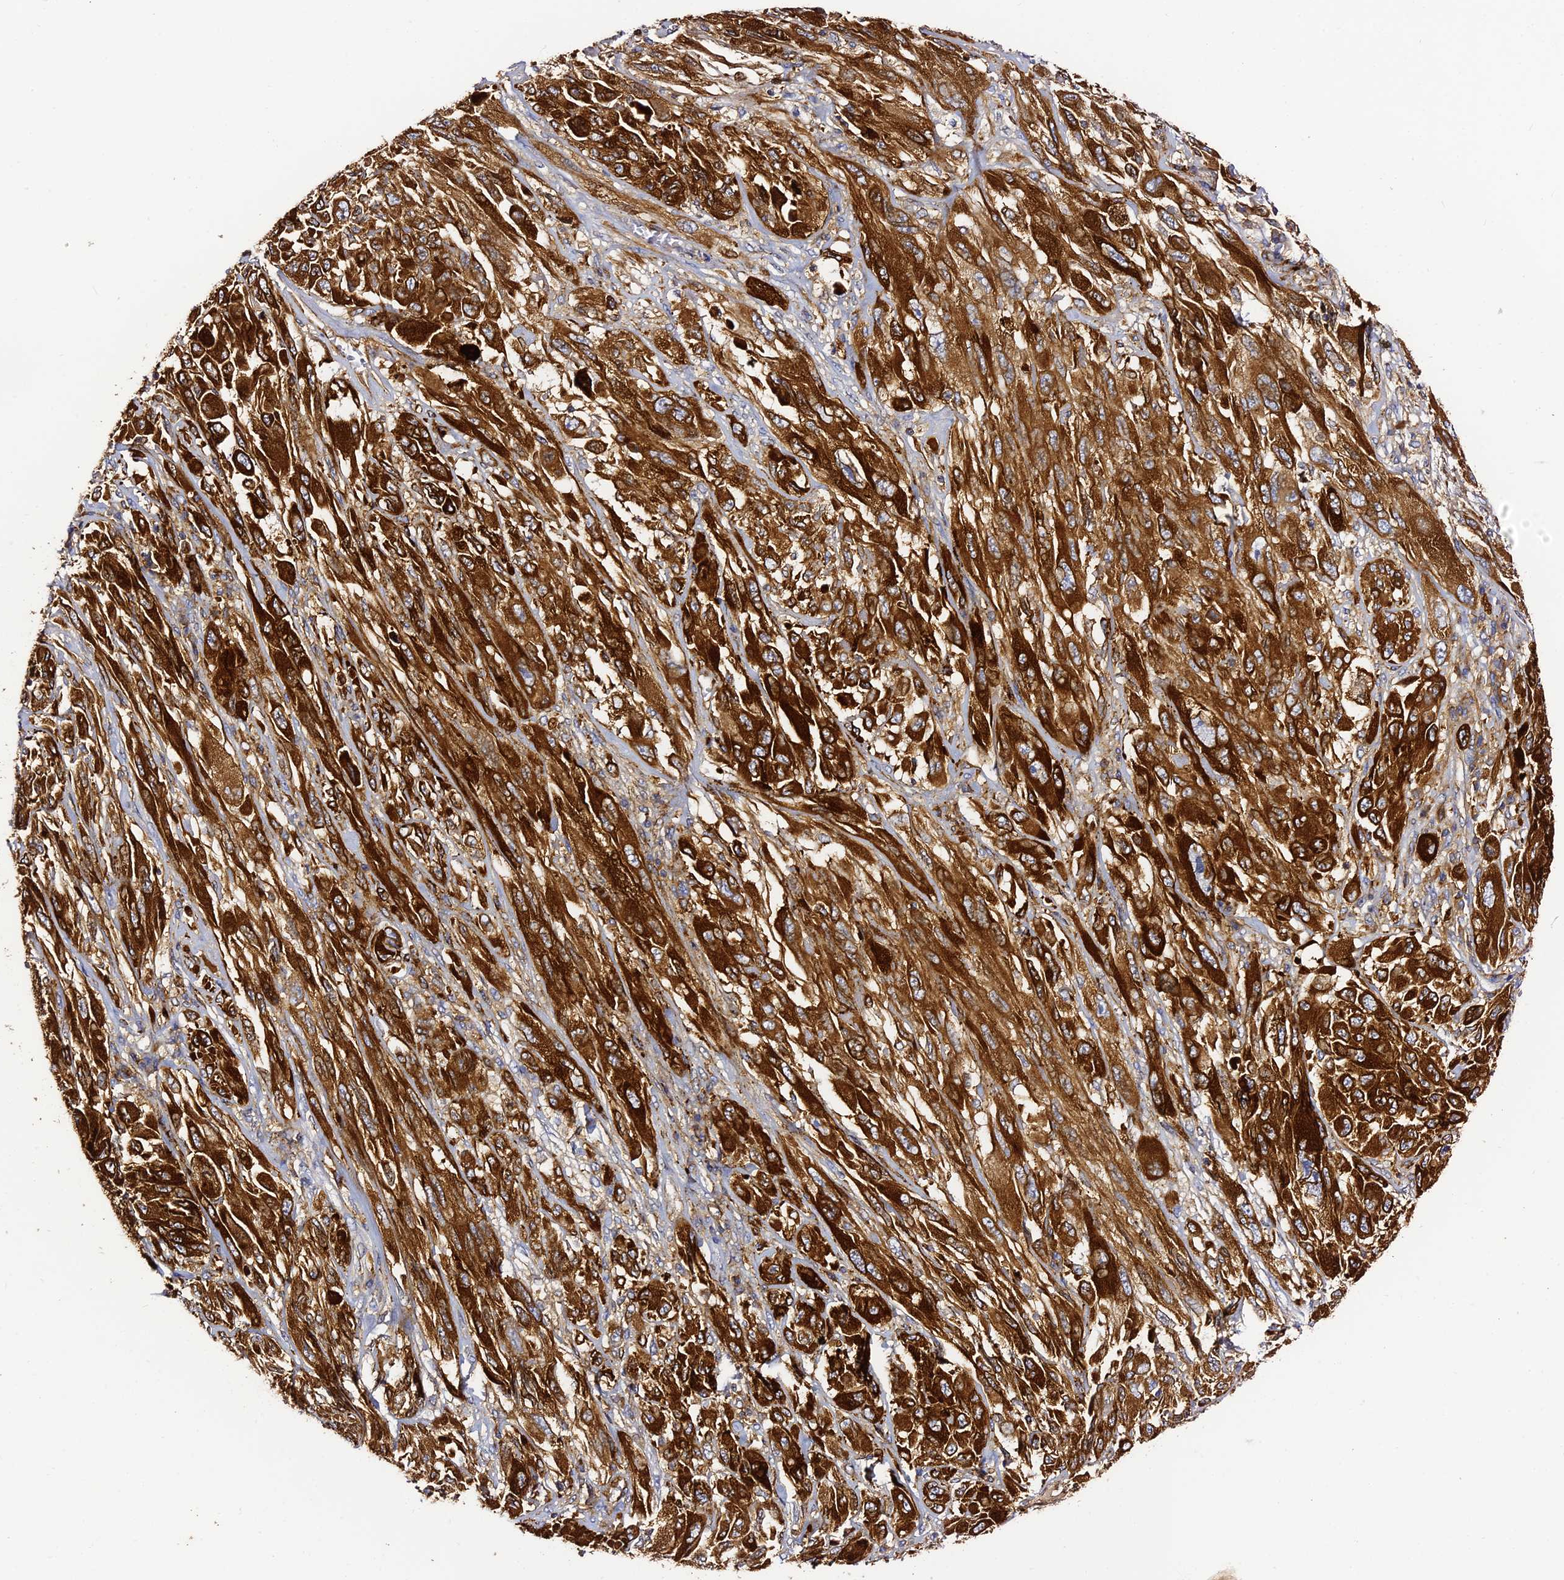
{"staining": {"intensity": "strong", "quantity": ">75%", "location": "cytoplasmic/membranous"}, "tissue": "melanoma", "cell_type": "Tumor cells", "image_type": "cancer", "snomed": [{"axis": "morphology", "description": "Malignant melanoma, NOS"}, {"axis": "topography", "description": "Skin"}], "caption": "Immunohistochemistry (IHC) staining of malignant melanoma, which exhibits high levels of strong cytoplasmic/membranous expression in about >75% of tumor cells indicating strong cytoplasmic/membranous protein expression. The staining was performed using DAB (brown) for protein detection and nuclei were counterstained in hematoxylin (blue).", "gene": "TRPV2", "patient": {"sex": "female", "age": 91}}